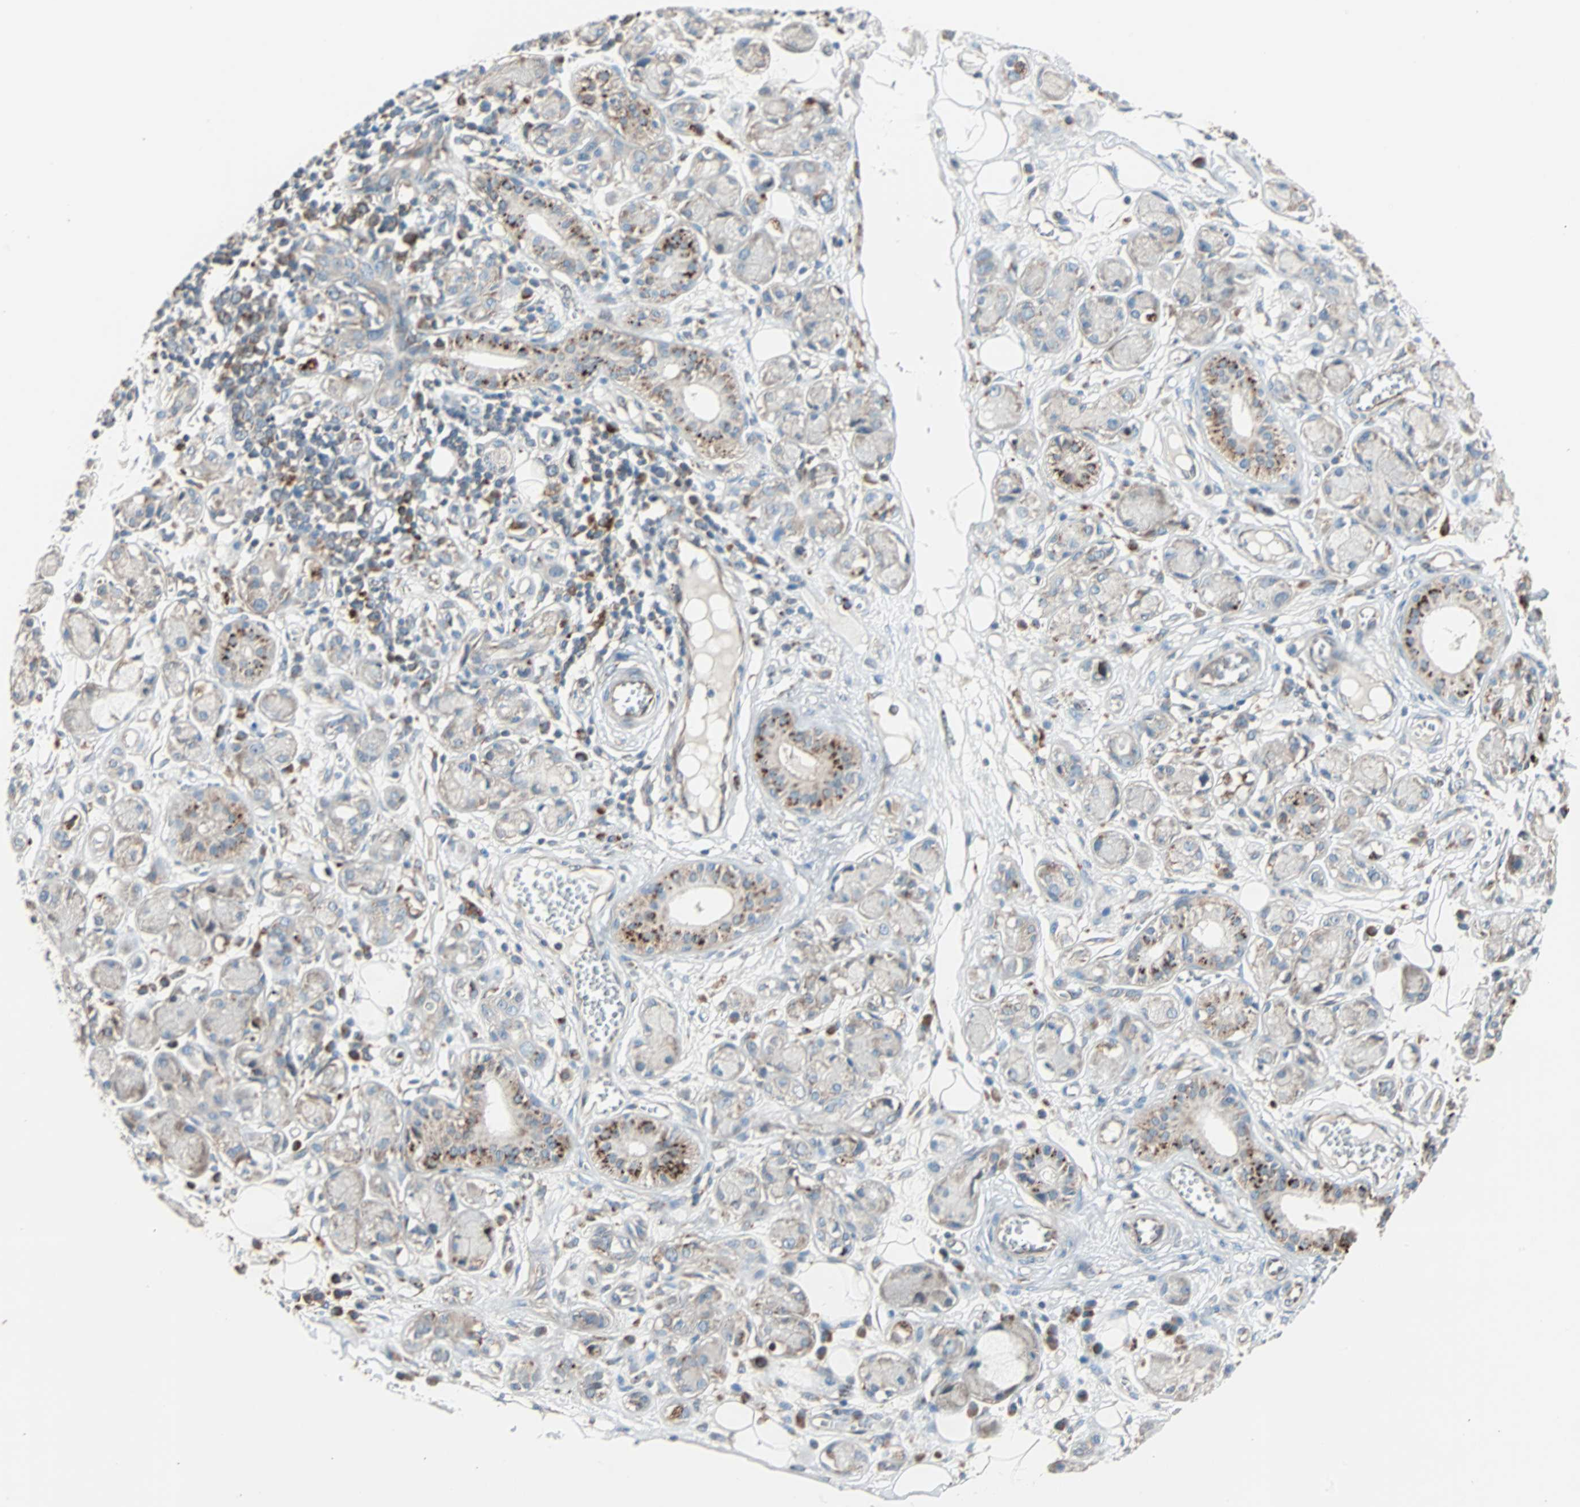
{"staining": {"intensity": "negative", "quantity": "none", "location": "none"}, "tissue": "adipose tissue", "cell_type": "Adipocytes", "image_type": "normal", "snomed": [{"axis": "morphology", "description": "Normal tissue, NOS"}, {"axis": "morphology", "description": "Inflammation, NOS"}, {"axis": "topography", "description": "Salivary gland"}, {"axis": "topography", "description": "Peripheral nerve tissue"}], "caption": "High magnification brightfield microscopy of benign adipose tissue stained with DAB (3,3'-diaminobenzidine) (brown) and counterstained with hematoxylin (blue): adipocytes show no significant staining. (DAB IHC visualized using brightfield microscopy, high magnification).", "gene": "PHYH", "patient": {"sex": "female", "age": 75}}